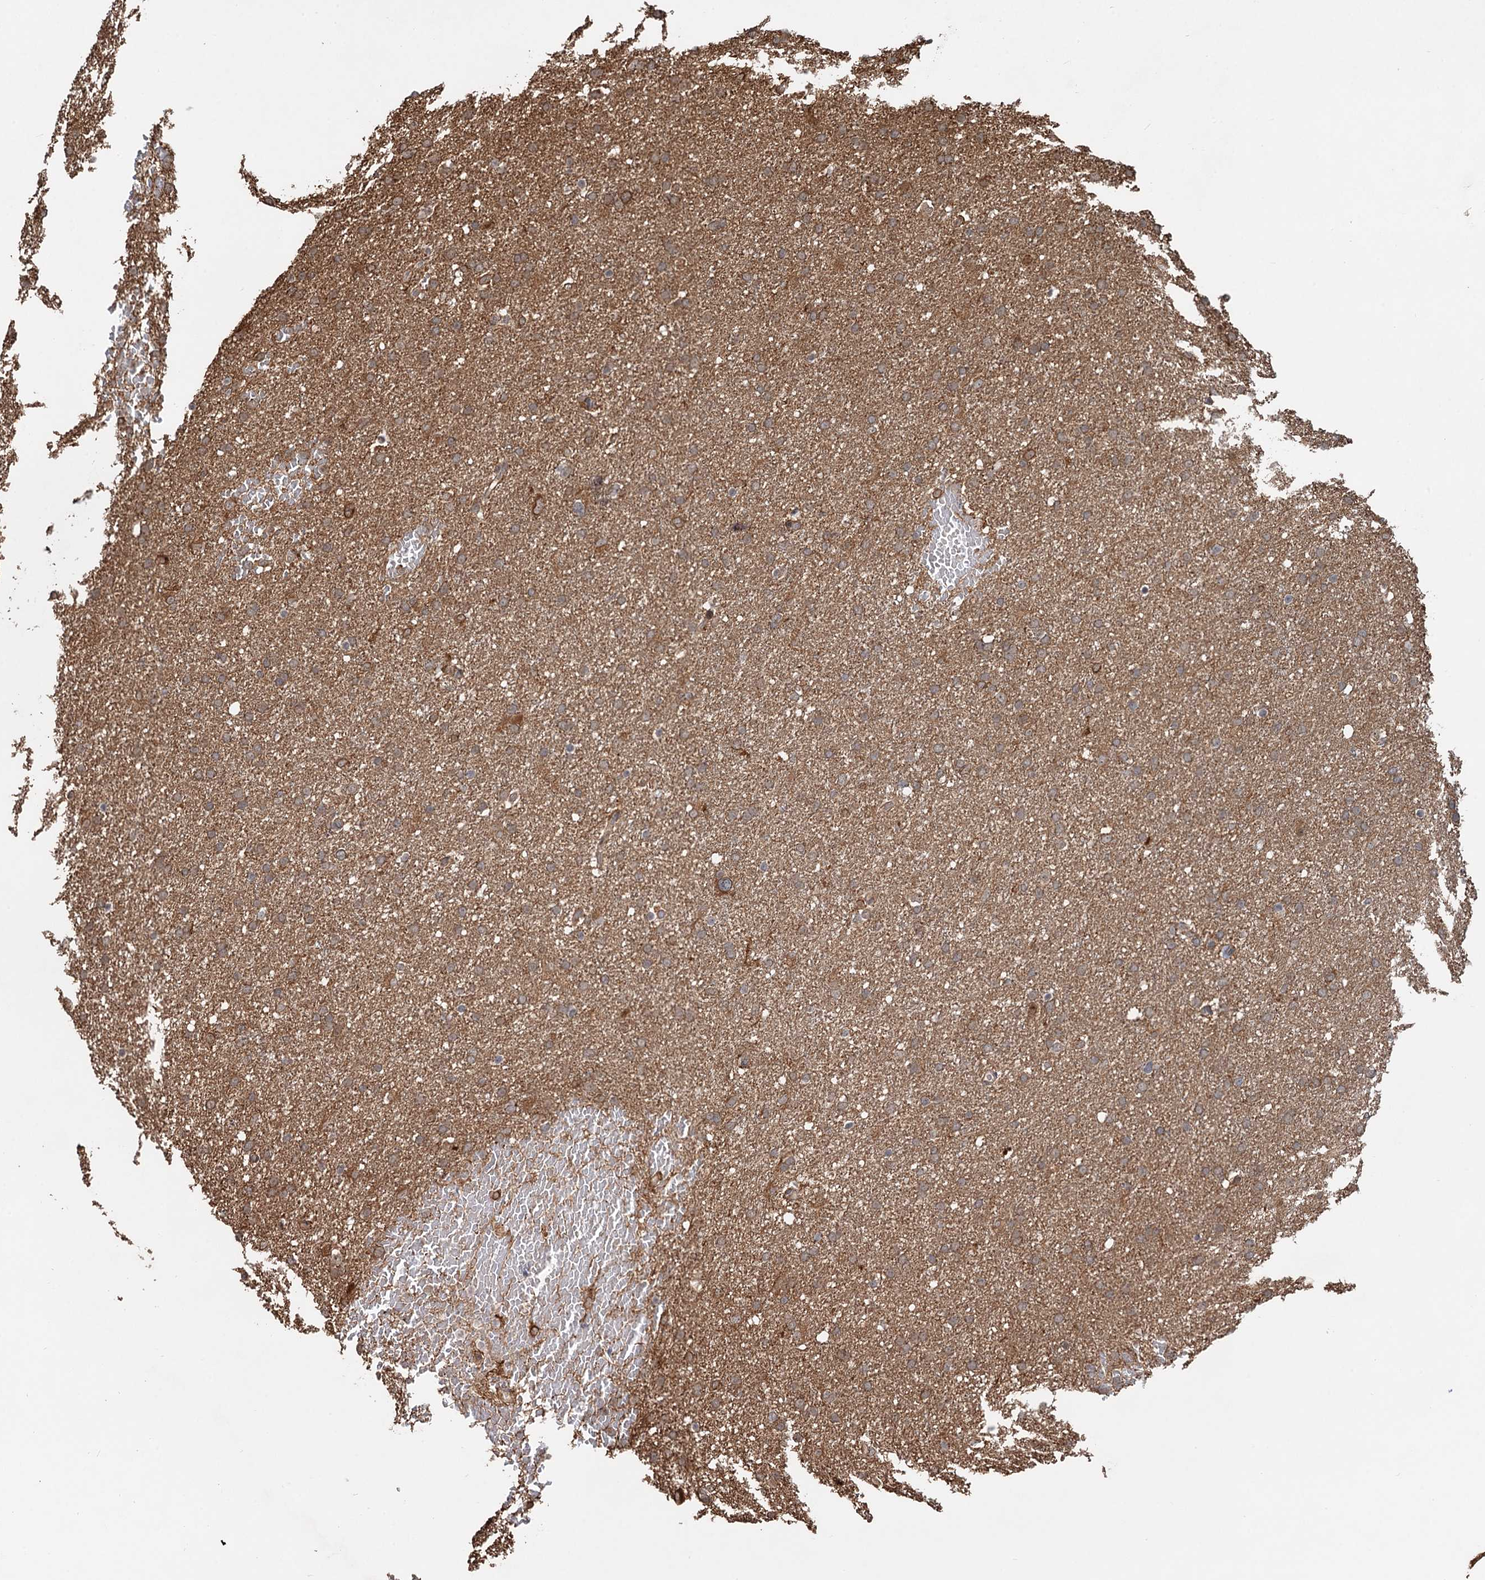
{"staining": {"intensity": "moderate", "quantity": ">75%", "location": "cytoplasmic/membranous"}, "tissue": "glioma", "cell_type": "Tumor cells", "image_type": "cancer", "snomed": [{"axis": "morphology", "description": "Glioma, malignant, High grade"}, {"axis": "topography", "description": "Cerebral cortex"}], "caption": "Human glioma stained for a protein (brown) exhibits moderate cytoplasmic/membranous positive positivity in about >75% of tumor cells.", "gene": "SNRNP25", "patient": {"sex": "female", "age": 36}}